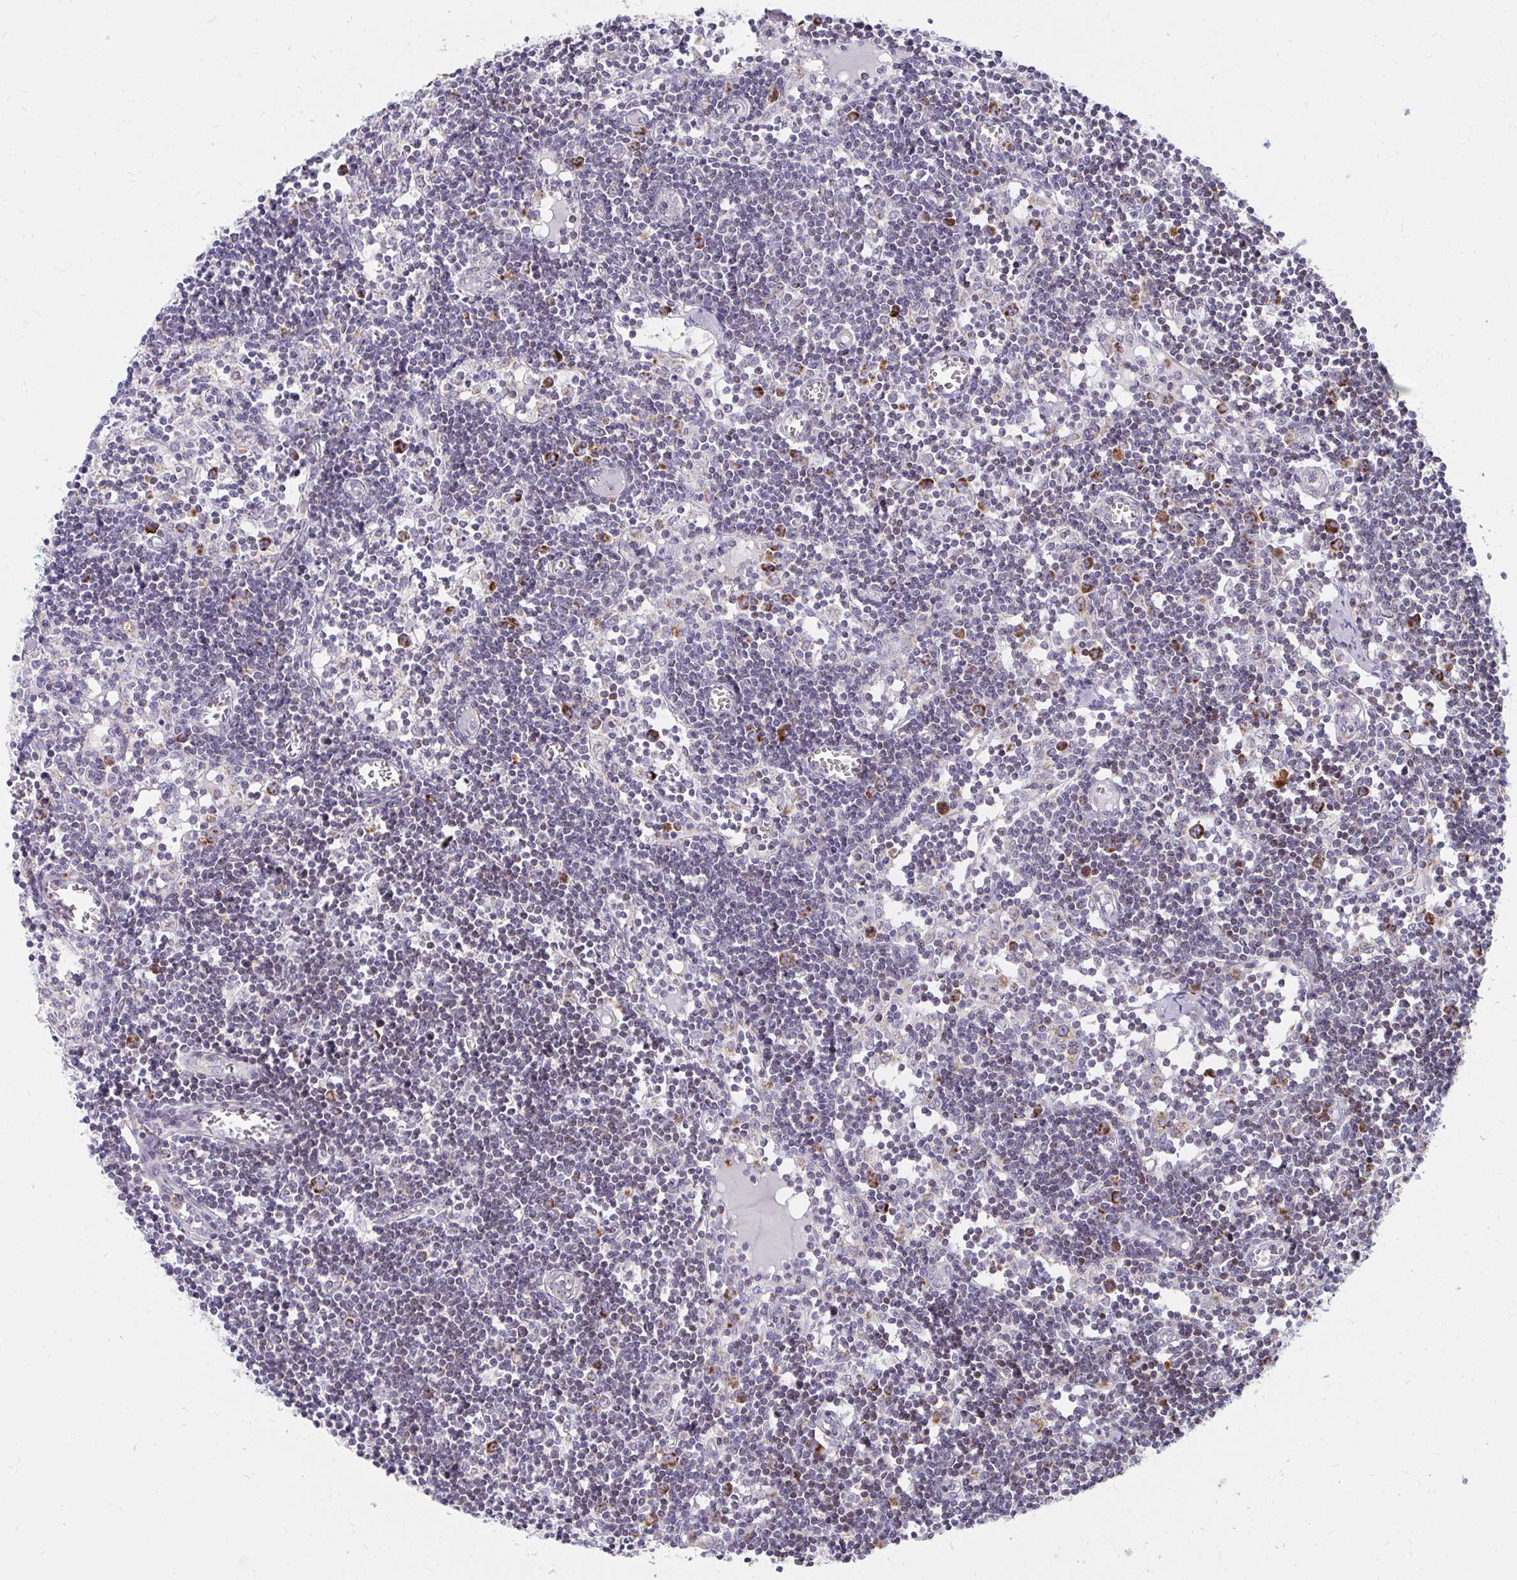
{"staining": {"intensity": "strong", "quantity": "<25%", "location": "cytoplasmic/membranous"}, "tissue": "lymph node", "cell_type": "Germinal center cells", "image_type": "normal", "snomed": [{"axis": "morphology", "description": "Normal tissue, NOS"}, {"axis": "topography", "description": "Lymph node"}], "caption": "Human lymph node stained for a protein (brown) reveals strong cytoplasmic/membranous positive positivity in about <25% of germinal center cells.", "gene": "EXOC5", "patient": {"sex": "female", "age": 11}}